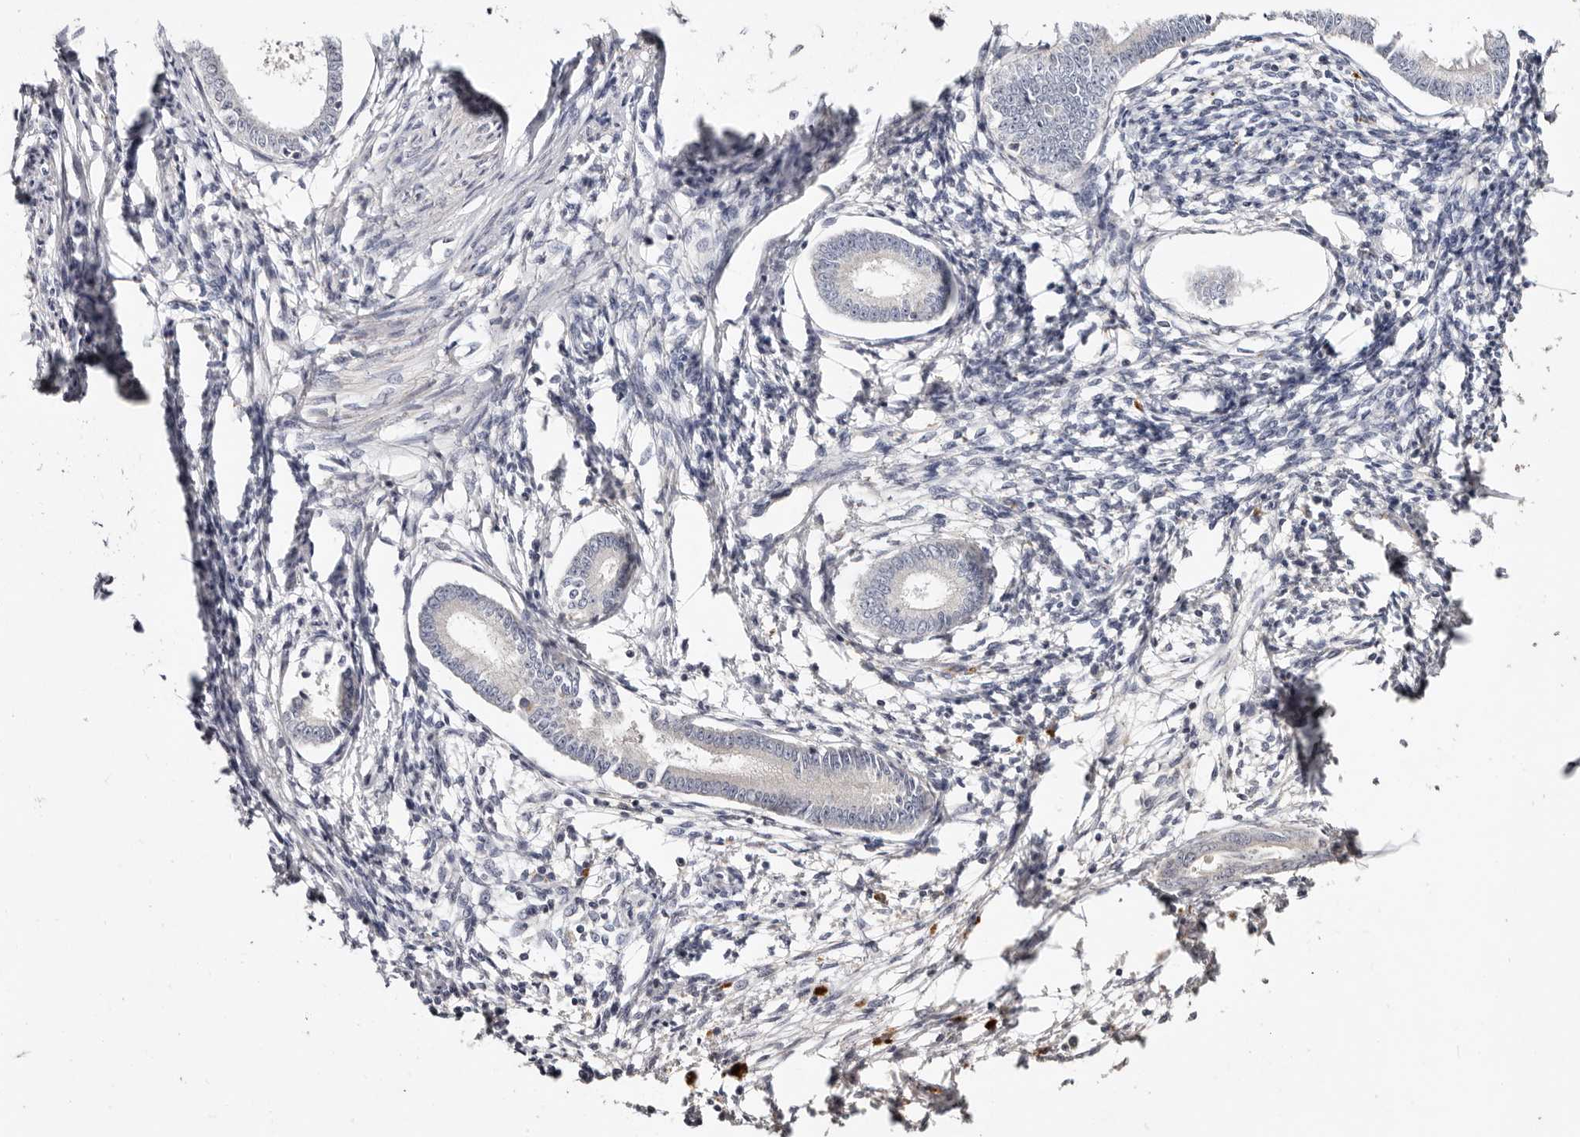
{"staining": {"intensity": "negative", "quantity": "none", "location": "none"}, "tissue": "endometrium", "cell_type": "Cells in endometrial stroma", "image_type": "normal", "snomed": [{"axis": "morphology", "description": "Normal tissue, NOS"}, {"axis": "topography", "description": "Endometrium"}], "caption": "Immunohistochemistry (IHC) image of benign human endometrium stained for a protein (brown), which shows no expression in cells in endometrial stroma.", "gene": "MRPS33", "patient": {"sex": "female", "age": 56}}